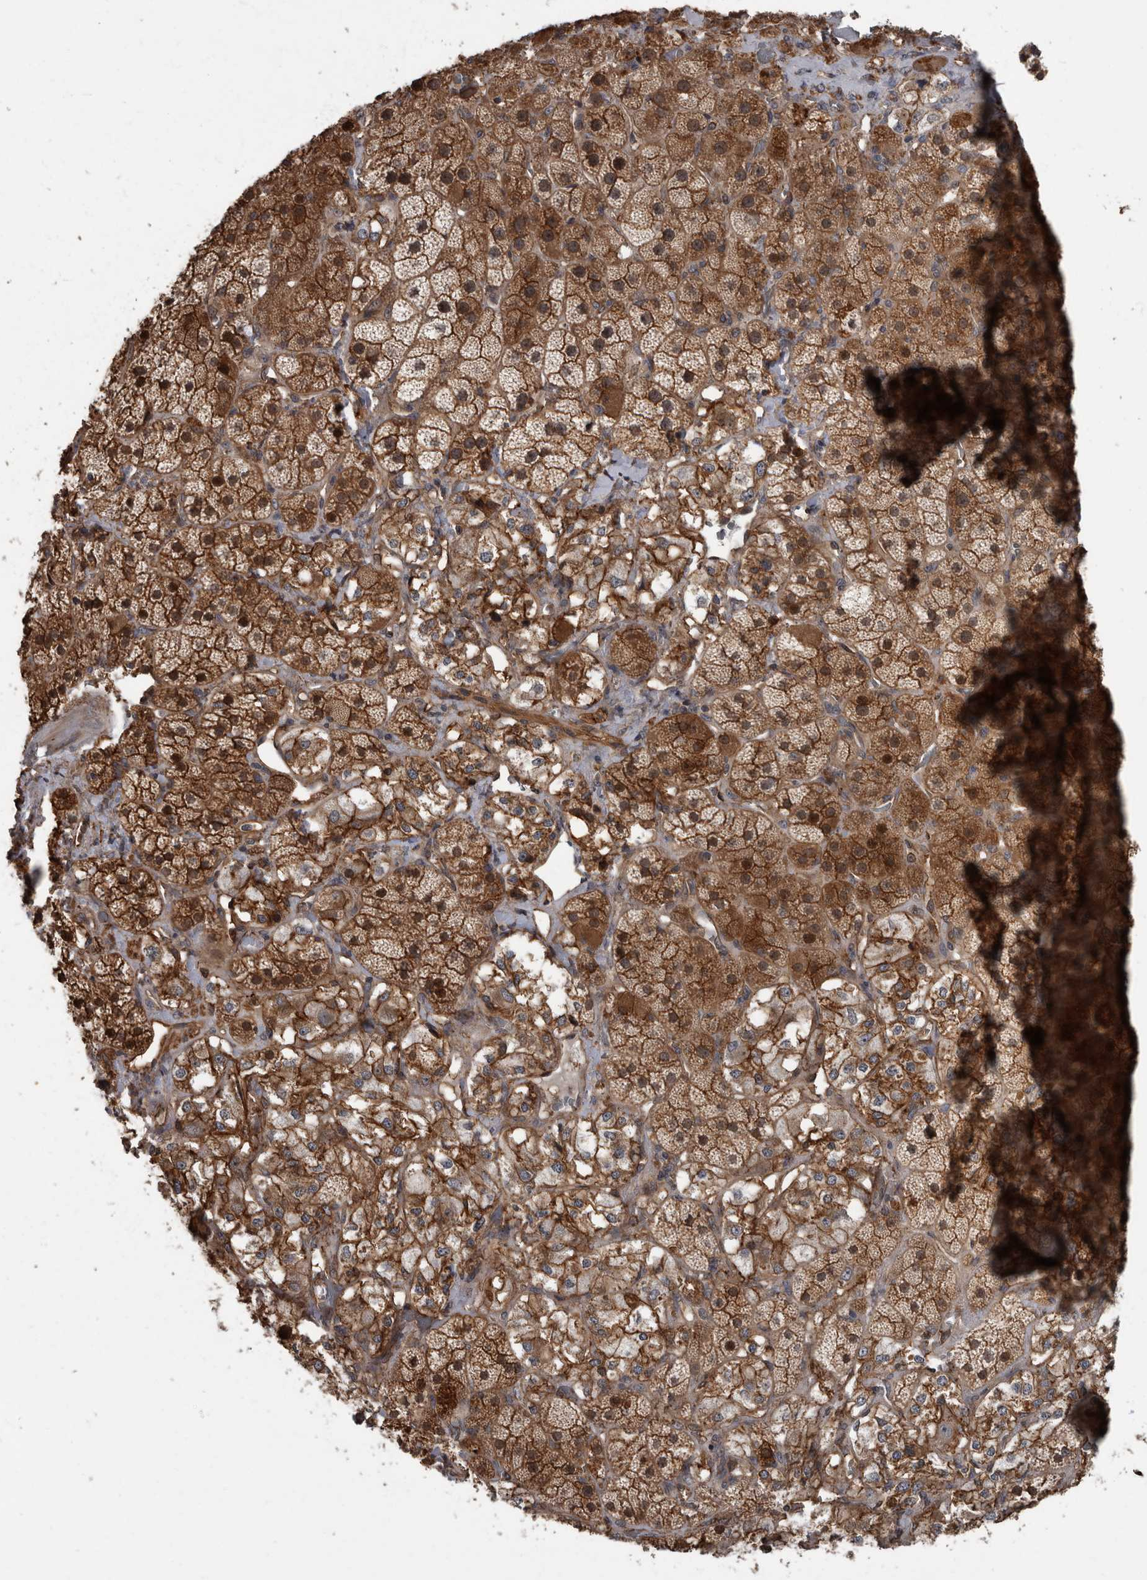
{"staining": {"intensity": "moderate", "quantity": ">75%", "location": "cytoplasmic/membranous"}, "tissue": "adrenal gland", "cell_type": "Glandular cells", "image_type": "normal", "snomed": [{"axis": "morphology", "description": "Normal tissue, NOS"}, {"axis": "topography", "description": "Adrenal gland"}], "caption": "Brown immunohistochemical staining in benign adrenal gland shows moderate cytoplasmic/membranous positivity in about >75% of glandular cells.", "gene": "VEGFD", "patient": {"sex": "male", "age": 57}}